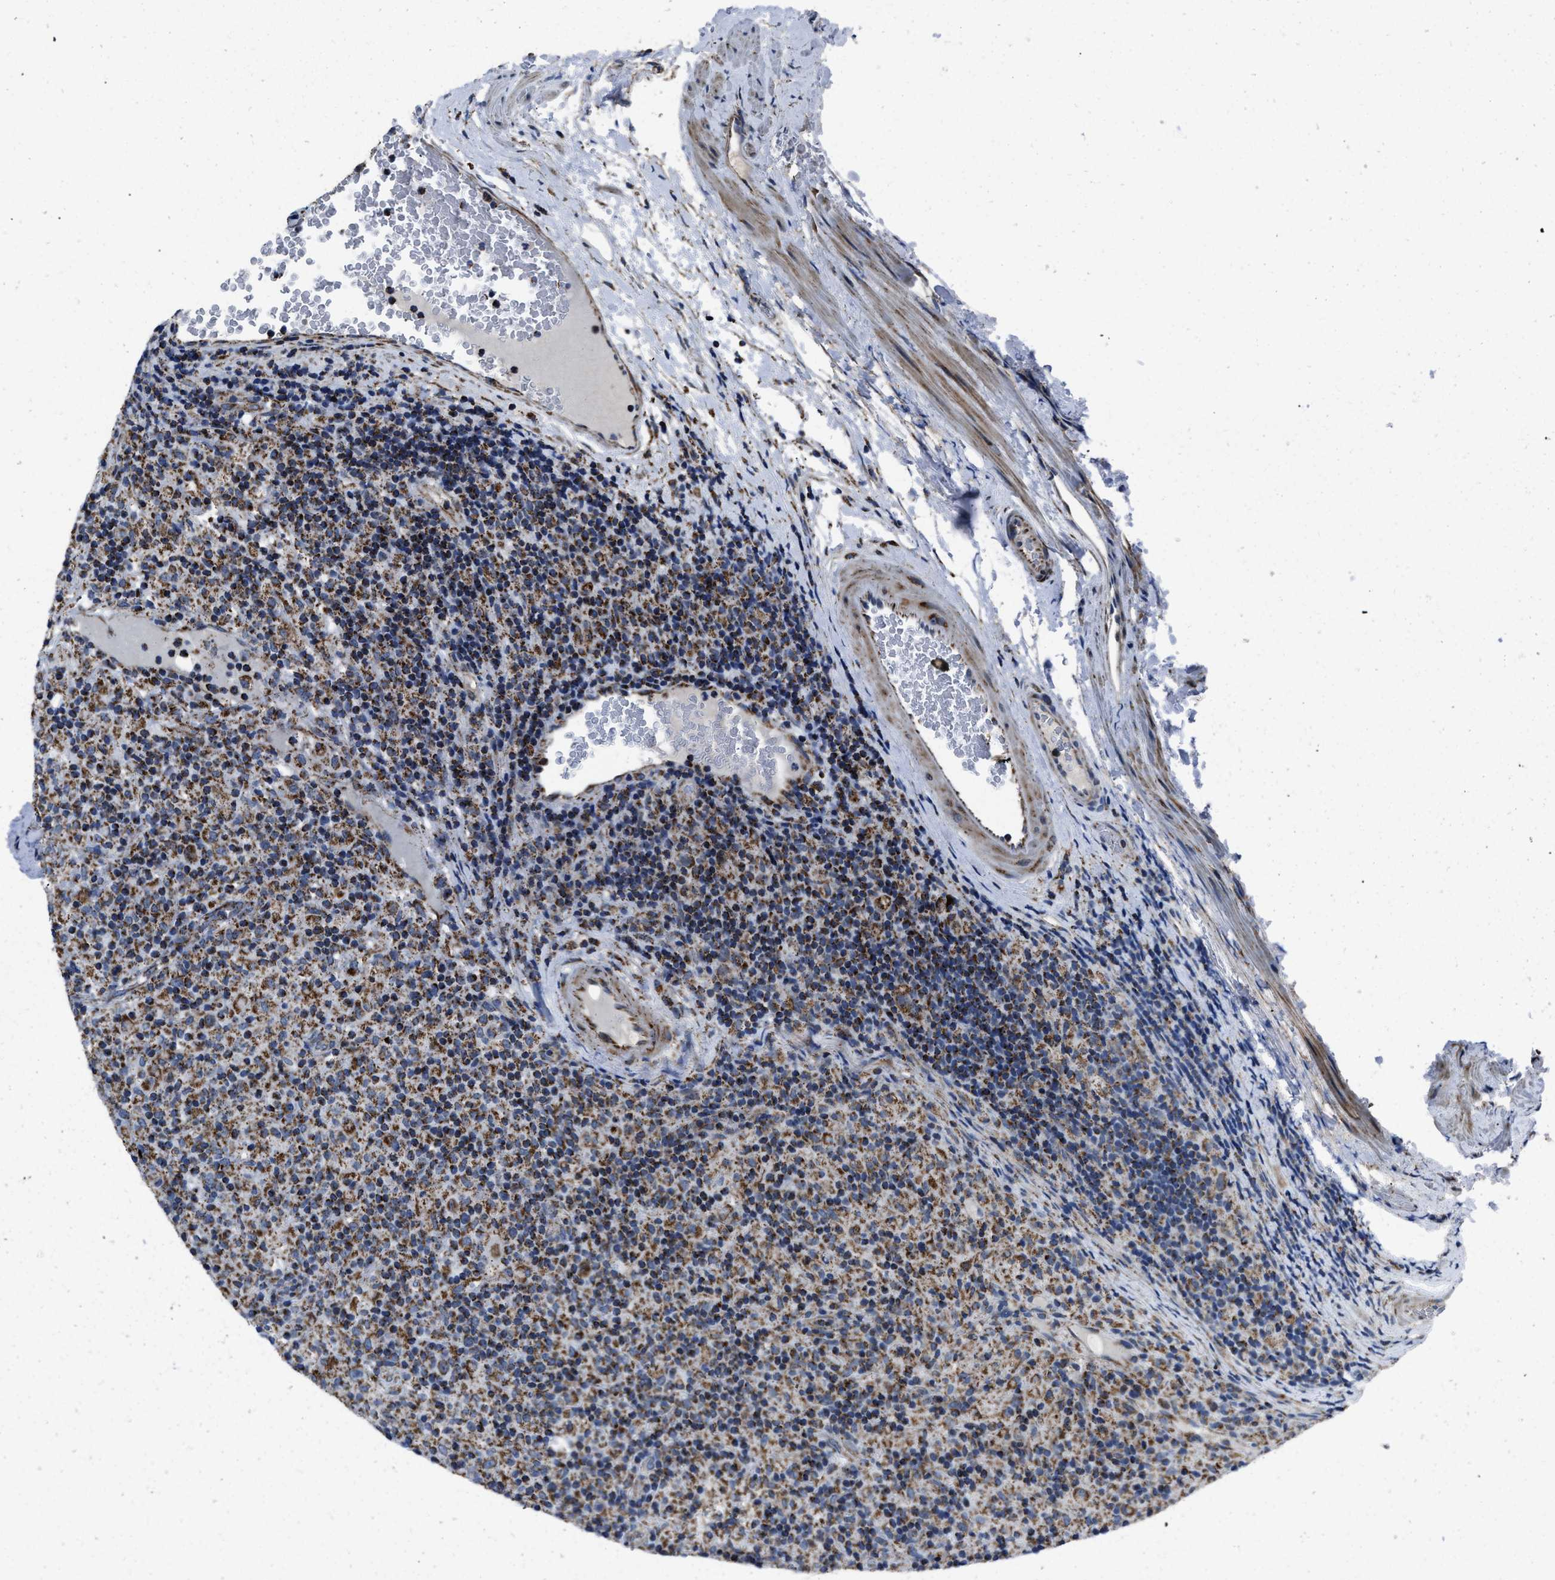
{"staining": {"intensity": "moderate", "quantity": ">75%", "location": "cytoplasmic/membranous"}, "tissue": "lymphoma", "cell_type": "Tumor cells", "image_type": "cancer", "snomed": [{"axis": "morphology", "description": "Hodgkin's disease, NOS"}, {"axis": "topography", "description": "Lymph node"}], "caption": "Immunohistochemical staining of human lymphoma demonstrates medium levels of moderate cytoplasmic/membranous protein staining in about >75% of tumor cells.", "gene": "NSD3", "patient": {"sex": "male", "age": 70}}